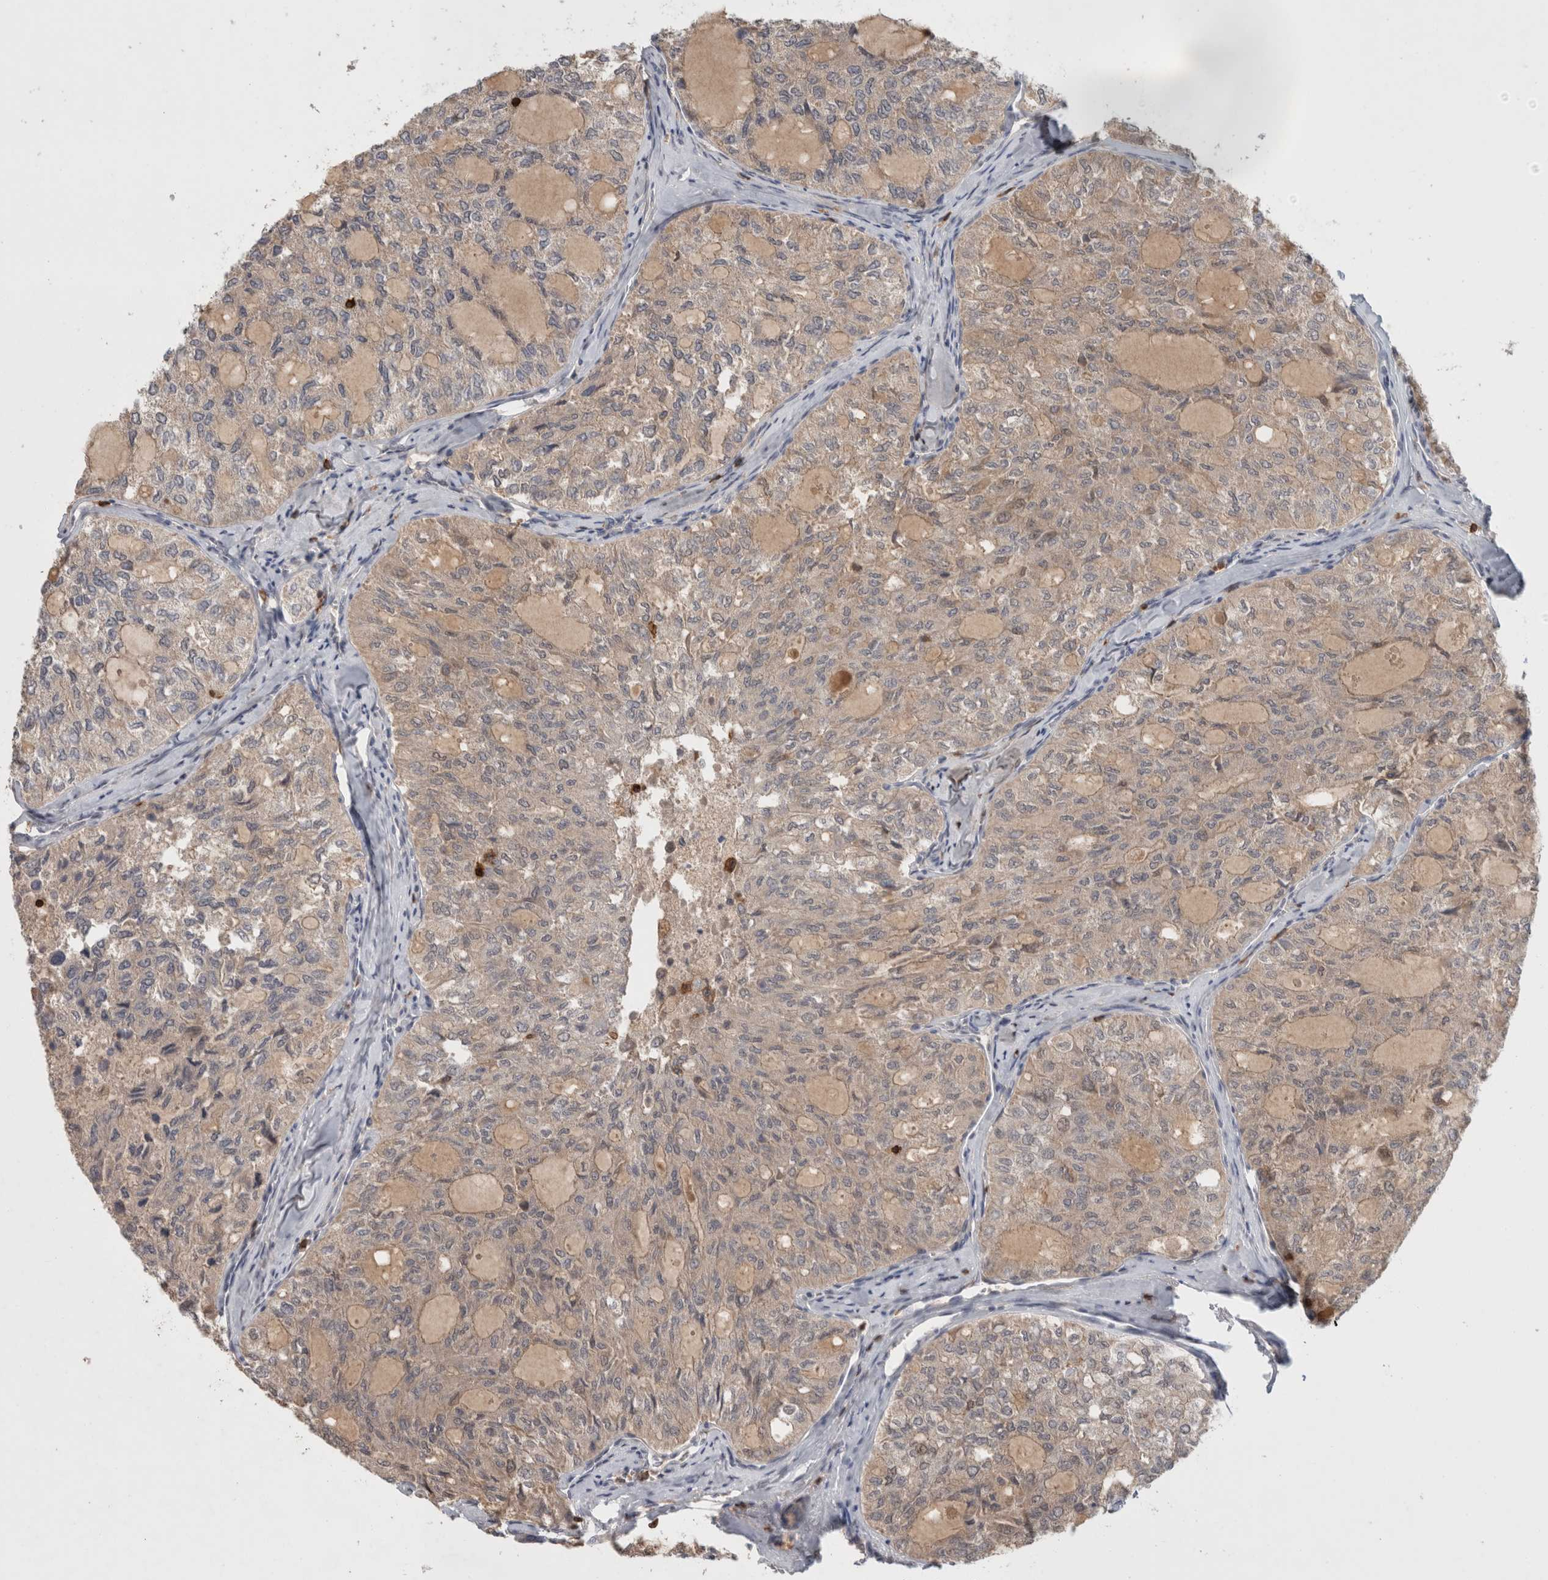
{"staining": {"intensity": "weak", "quantity": ">75%", "location": "cytoplasmic/membranous"}, "tissue": "thyroid cancer", "cell_type": "Tumor cells", "image_type": "cancer", "snomed": [{"axis": "morphology", "description": "Follicular adenoma carcinoma, NOS"}, {"axis": "topography", "description": "Thyroid gland"}], "caption": "There is low levels of weak cytoplasmic/membranous staining in tumor cells of thyroid follicular adenoma carcinoma, as demonstrated by immunohistochemical staining (brown color).", "gene": "GFRA2", "patient": {"sex": "male", "age": 75}}